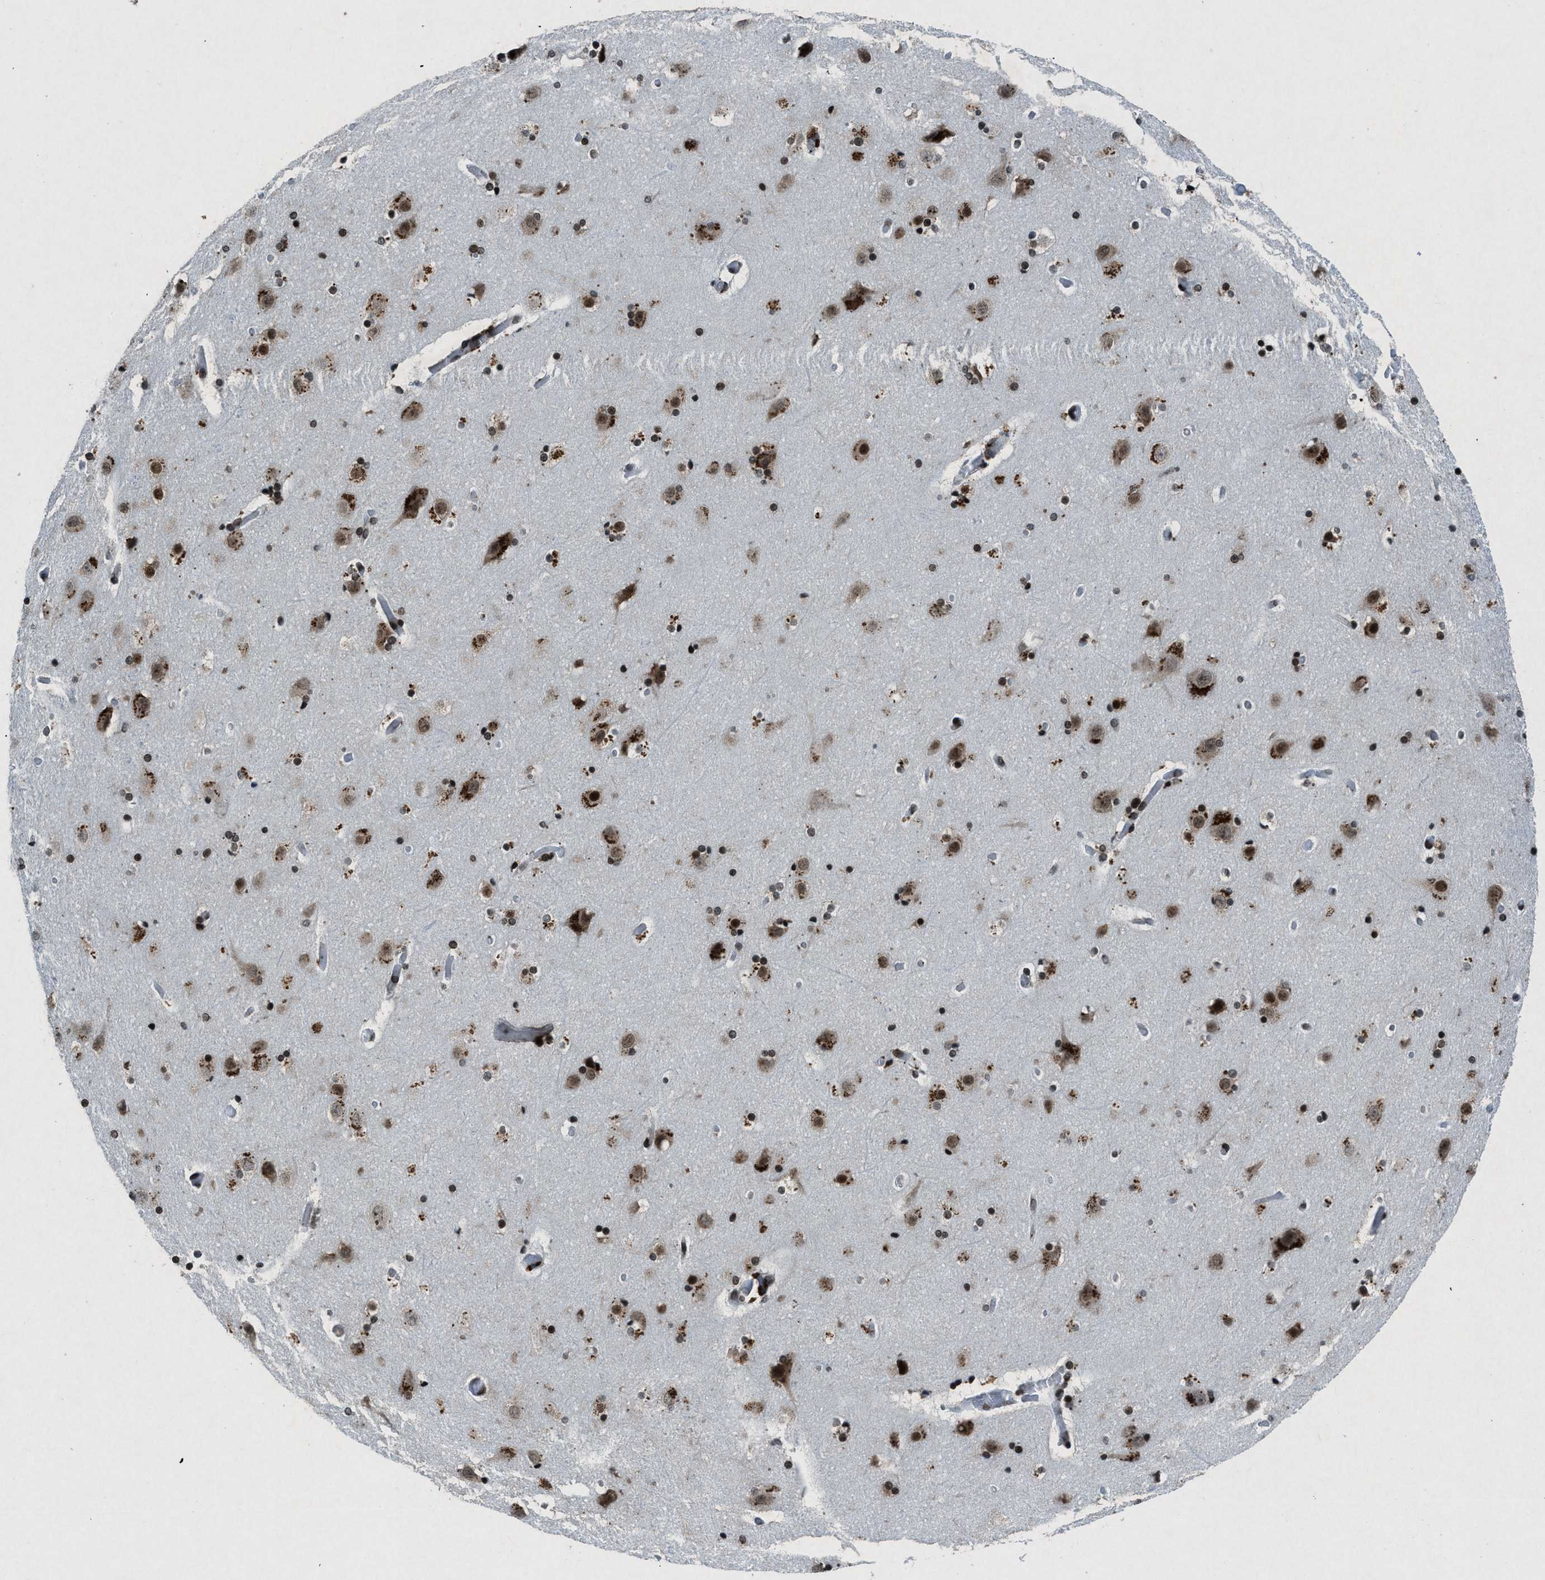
{"staining": {"intensity": "moderate", "quantity": ">75%", "location": "nuclear"}, "tissue": "cerebral cortex", "cell_type": "Endothelial cells", "image_type": "normal", "snomed": [{"axis": "morphology", "description": "Normal tissue, NOS"}, {"axis": "topography", "description": "Cerebral cortex"}], "caption": "Moderate nuclear staining for a protein is appreciated in about >75% of endothelial cells of normal cerebral cortex using immunohistochemistry.", "gene": "NXF1", "patient": {"sex": "male", "age": 57}}